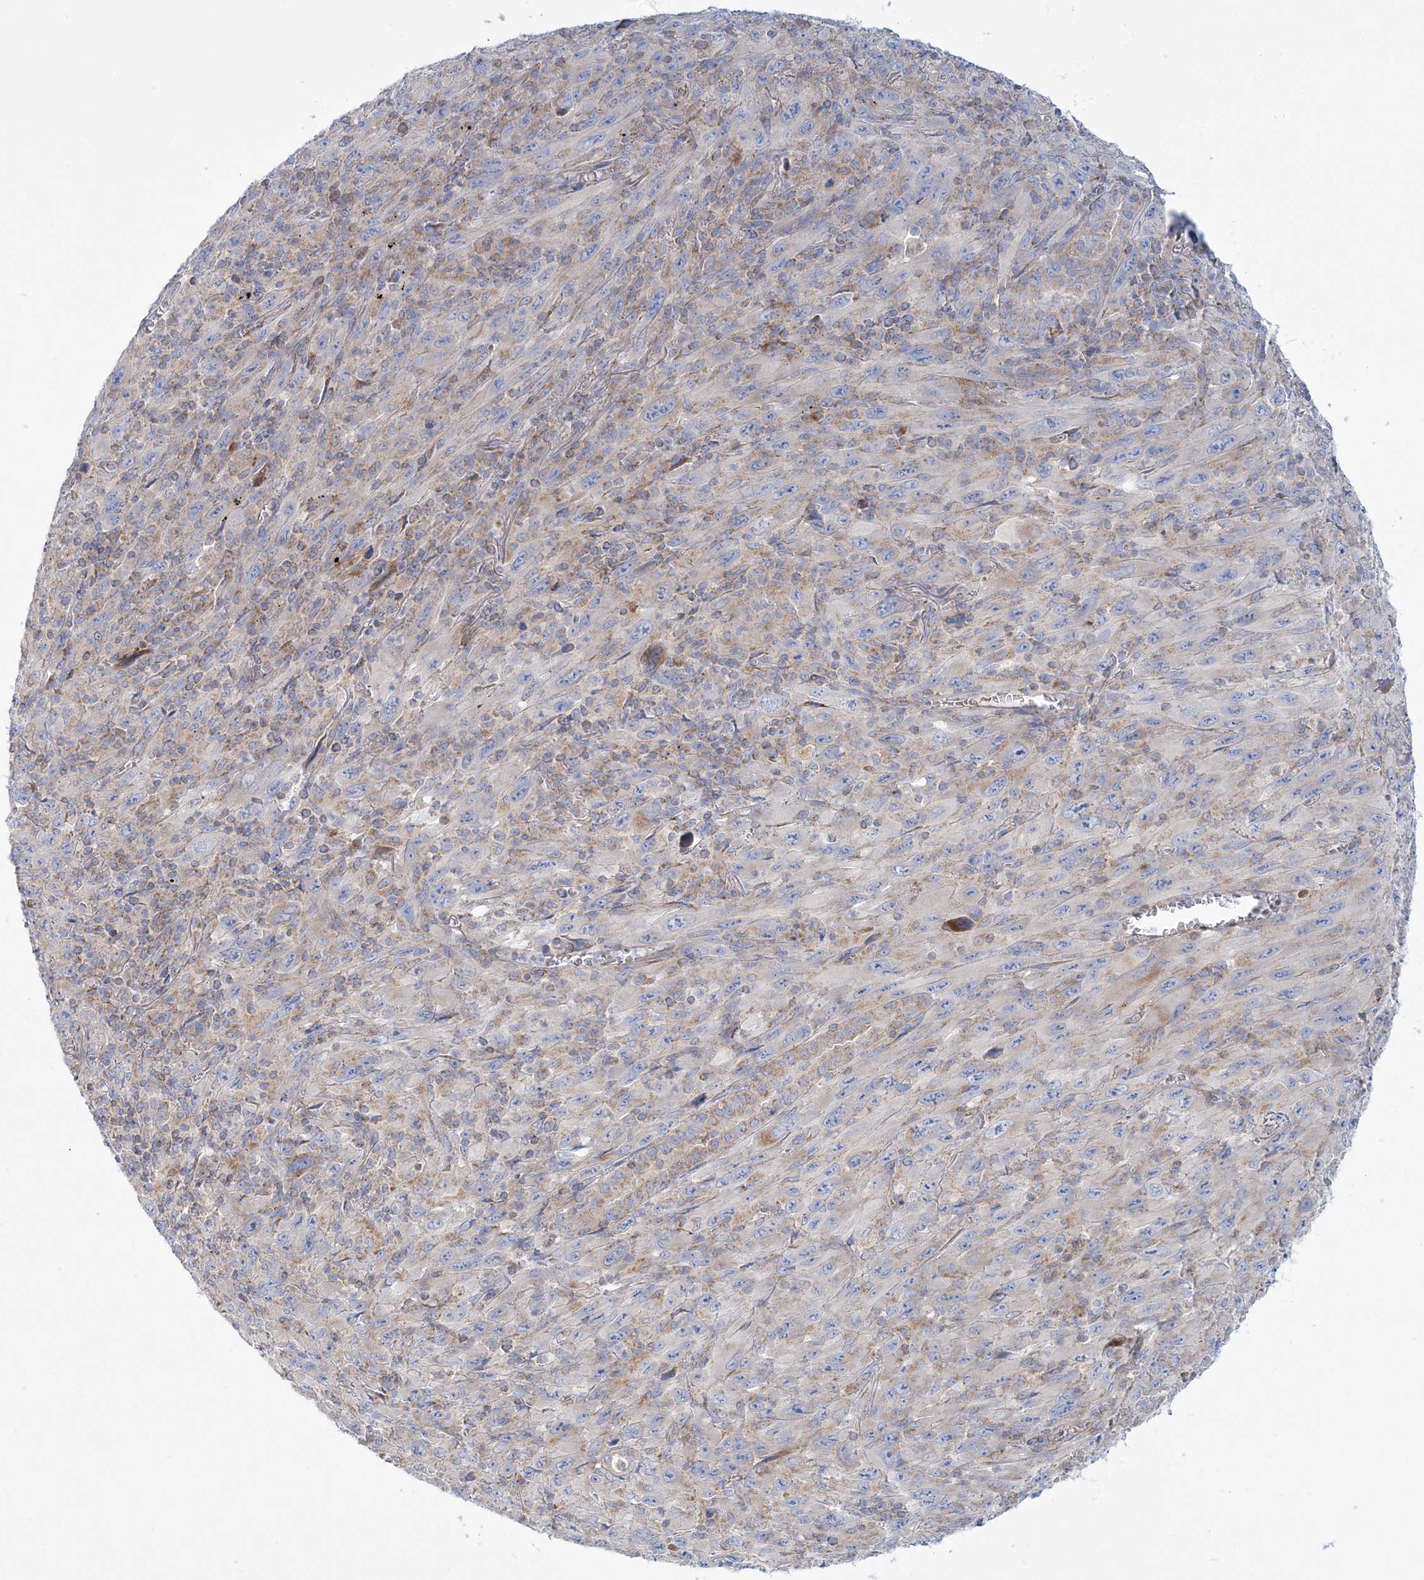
{"staining": {"intensity": "negative", "quantity": "none", "location": "none"}, "tissue": "melanoma", "cell_type": "Tumor cells", "image_type": "cancer", "snomed": [{"axis": "morphology", "description": "Malignant melanoma, Metastatic site"}, {"axis": "topography", "description": "Skin"}], "caption": "Malignant melanoma (metastatic site) was stained to show a protein in brown. There is no significant positivity in tumor cells.", "gene": "TBC1D14", "patient": {"sex": "female", "age": 56}}